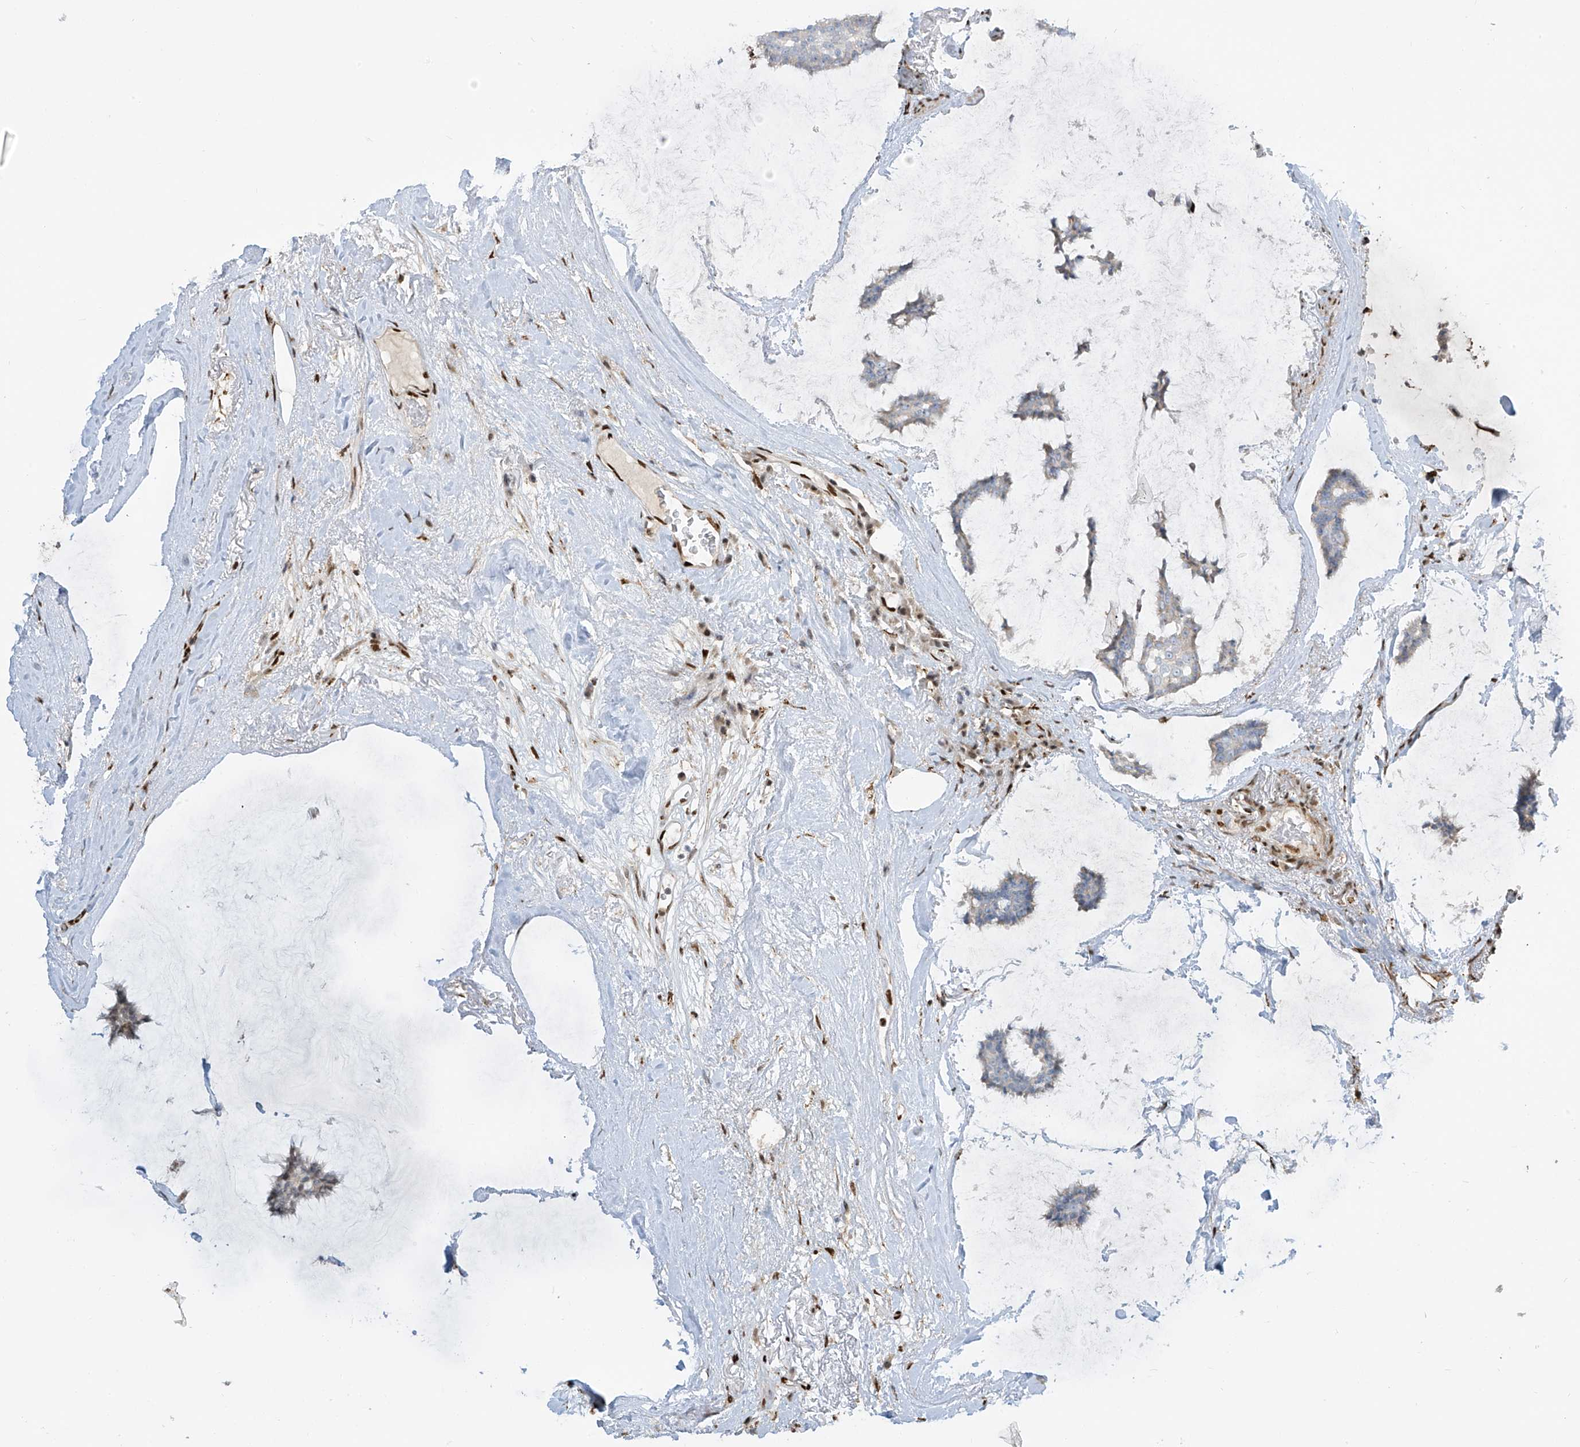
{"staining": {"intensity": "negative", "quantity": "none", "location": "none"}, "tissue": "breast cancer", "cell_type": "Tumor cells", "image_type": "cancer", "snomed": [{"axis": "morphology", "description": "Duct carcinoma"}, {"axis": "topography", "description": "Breast"}], "caption": "Immunohistochemistry of infiltrating ductal carcinoma (breast) displays no positivity in tumor cells. (DAB immunohistochemistry (IHC) visualized using brightfield microscopy, high magnification).", "gene": "PM20D2", "patient": {"sex": "female", "age": 93}}